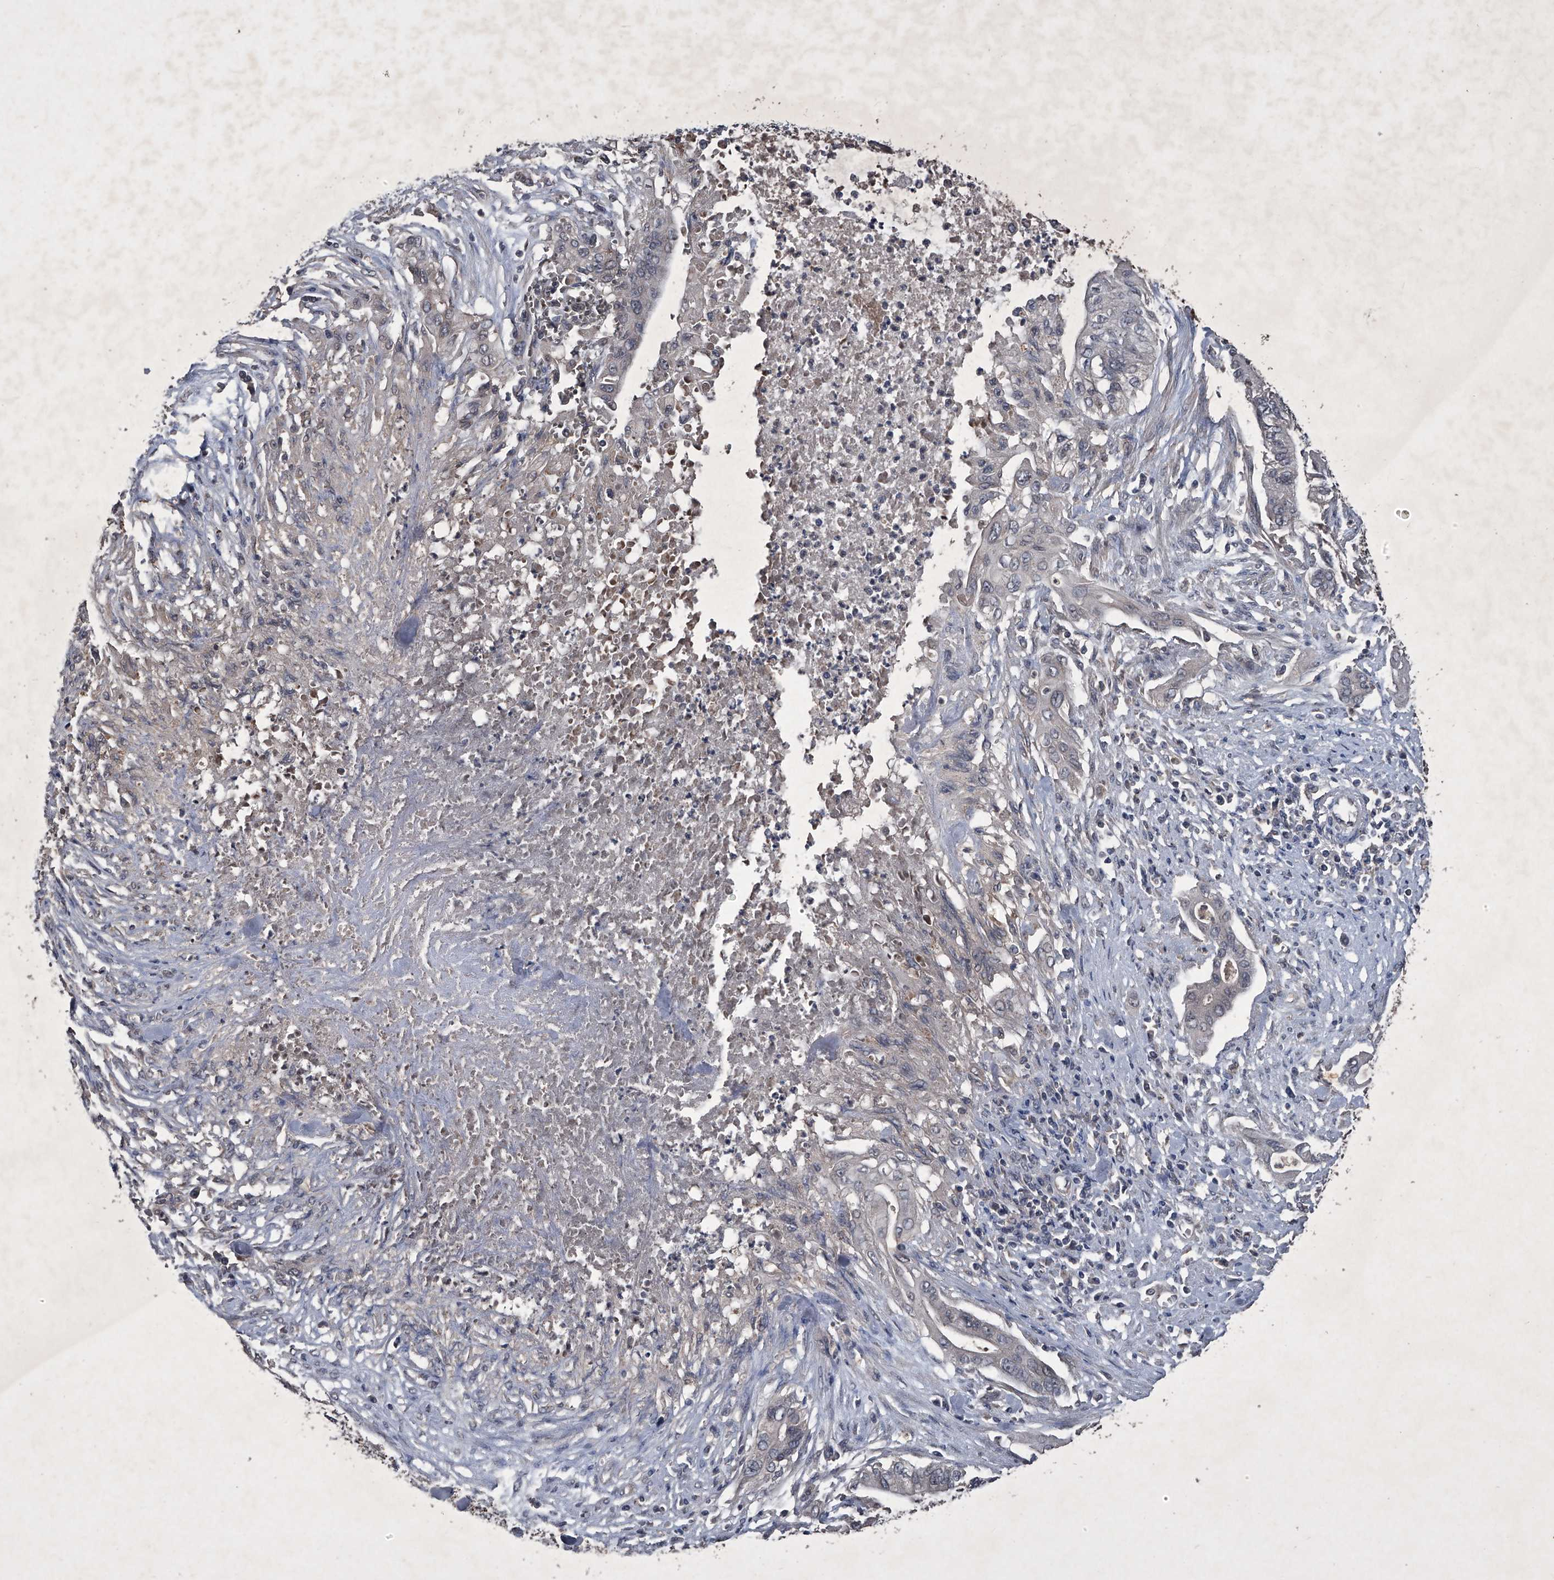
{"staining": {"intensity": "negative", "quantity": "none", "location": "none"}, "tissue": "pancreatic cancer", "cell_type": "Tumor cells", "image_type": "cancer", "snomed": [{"axis": "morphology", "description": "Adenocarcinoma, NOS"}, {"axis": "topography", "description": "Pancreas"}], "caption": "Tumor cells are negative for brown protein staining in adenocarcinoma (pancreatic).", "gene": "MAPKAP1", "patient": {"sex": "male", "age": 58}}